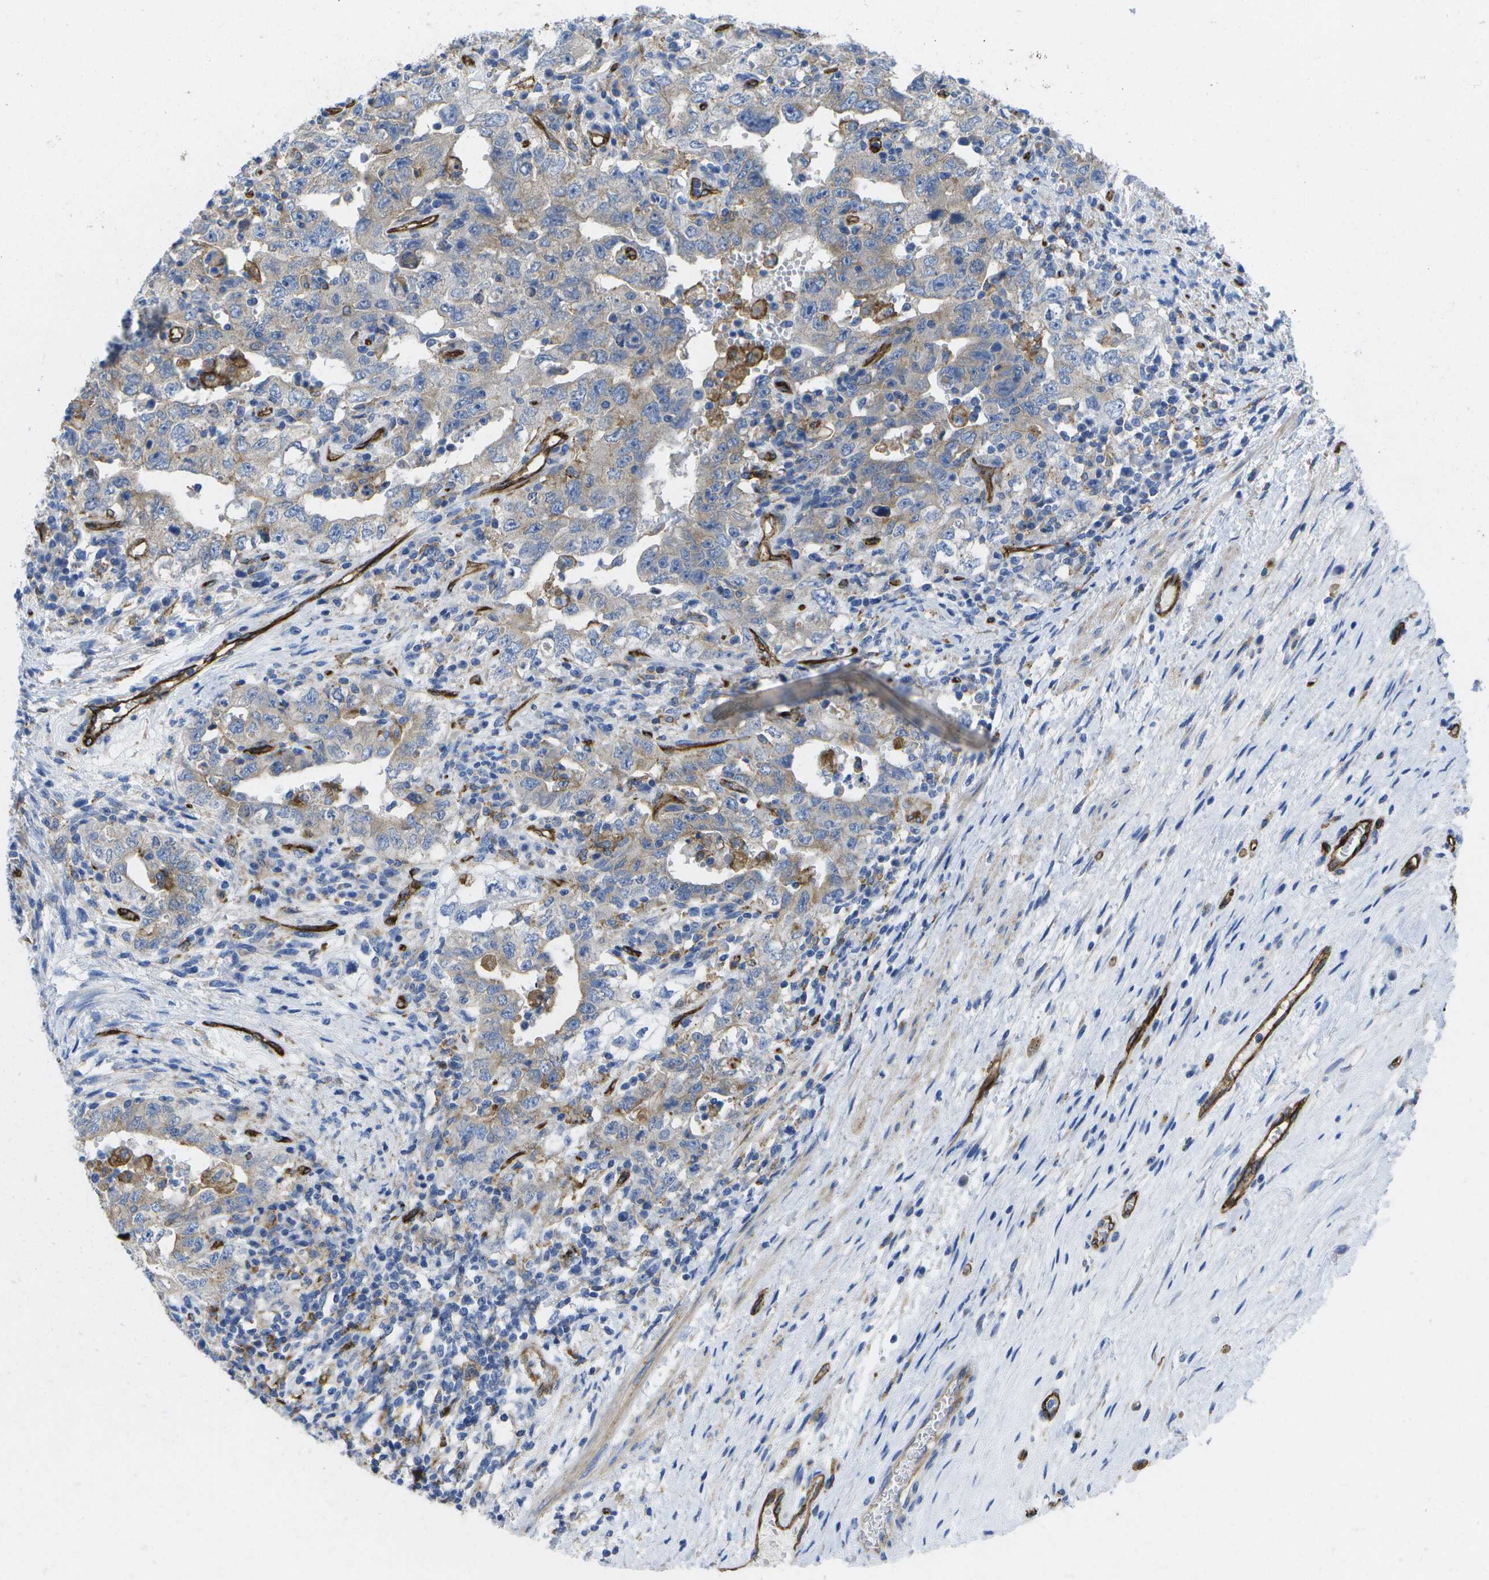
{"staining": {"intensity": "weak", "quantity": "<25%", "location": "cytoplasmic/membranous"}, "tissue": "testis cancer", "cell_type": "Tumor cells", "image_type": "cancer", "snomed": [{"axis": "morphology", "description": "Carcinoma, Embryonal, NOS"}, {"axis": "topography", "description": "Testis"}], "caption": "High power microscopy image of an IHC image of testis embryonal carcinoma, revealing no significant expression in tumor cells. (DAB immunohistochemistry (IHC) with hematoxylin counter stain).", "gene": "DYSF", "patient": {"sex": "male", "age": 26}}